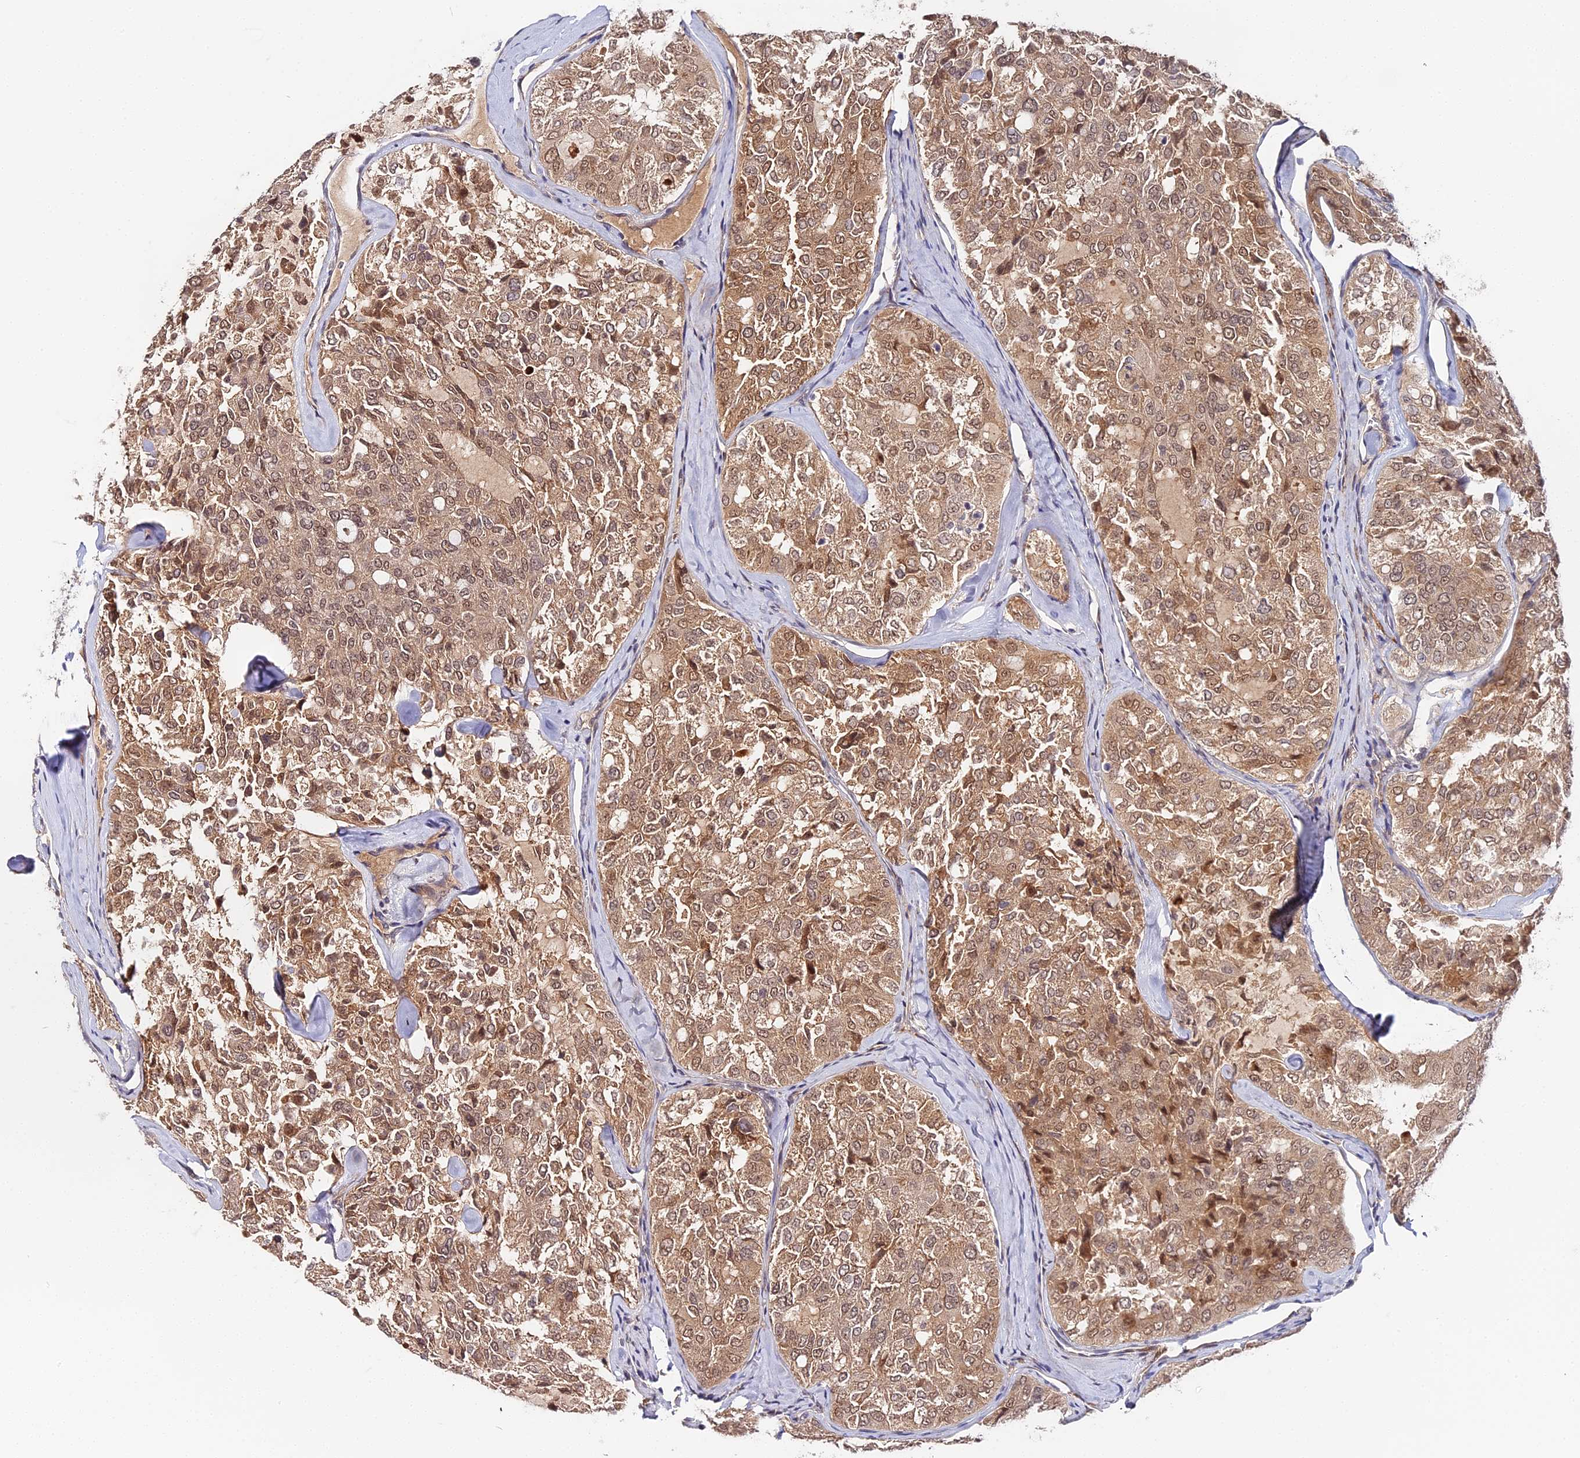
{"staining": {"intensity": "moderate", "quantity": ">75%", "location": "cytoplasmic/membranous,nuclear"}, "tissue": "thyroid cancer", "cell_type": "Tumor cells", "image_type": "cancer", "snomed": [{"axis": "morphology", "description": "Follicular adenoma carcinoma, NOS"}, {"axis": "topography", "description": "Thyroid gland"}], "caption": "Protein staining of follicular adenoma carcinoma (thyroid) tissue displays moderate cytoplasmic/membranous and nuclear positivity in approximately >75% of tumor cells. (Brightfield microscopy of DAB IHC at high magnification).", "gene": "IMPACT", "patient": {"sex": "male", "age": 75}}